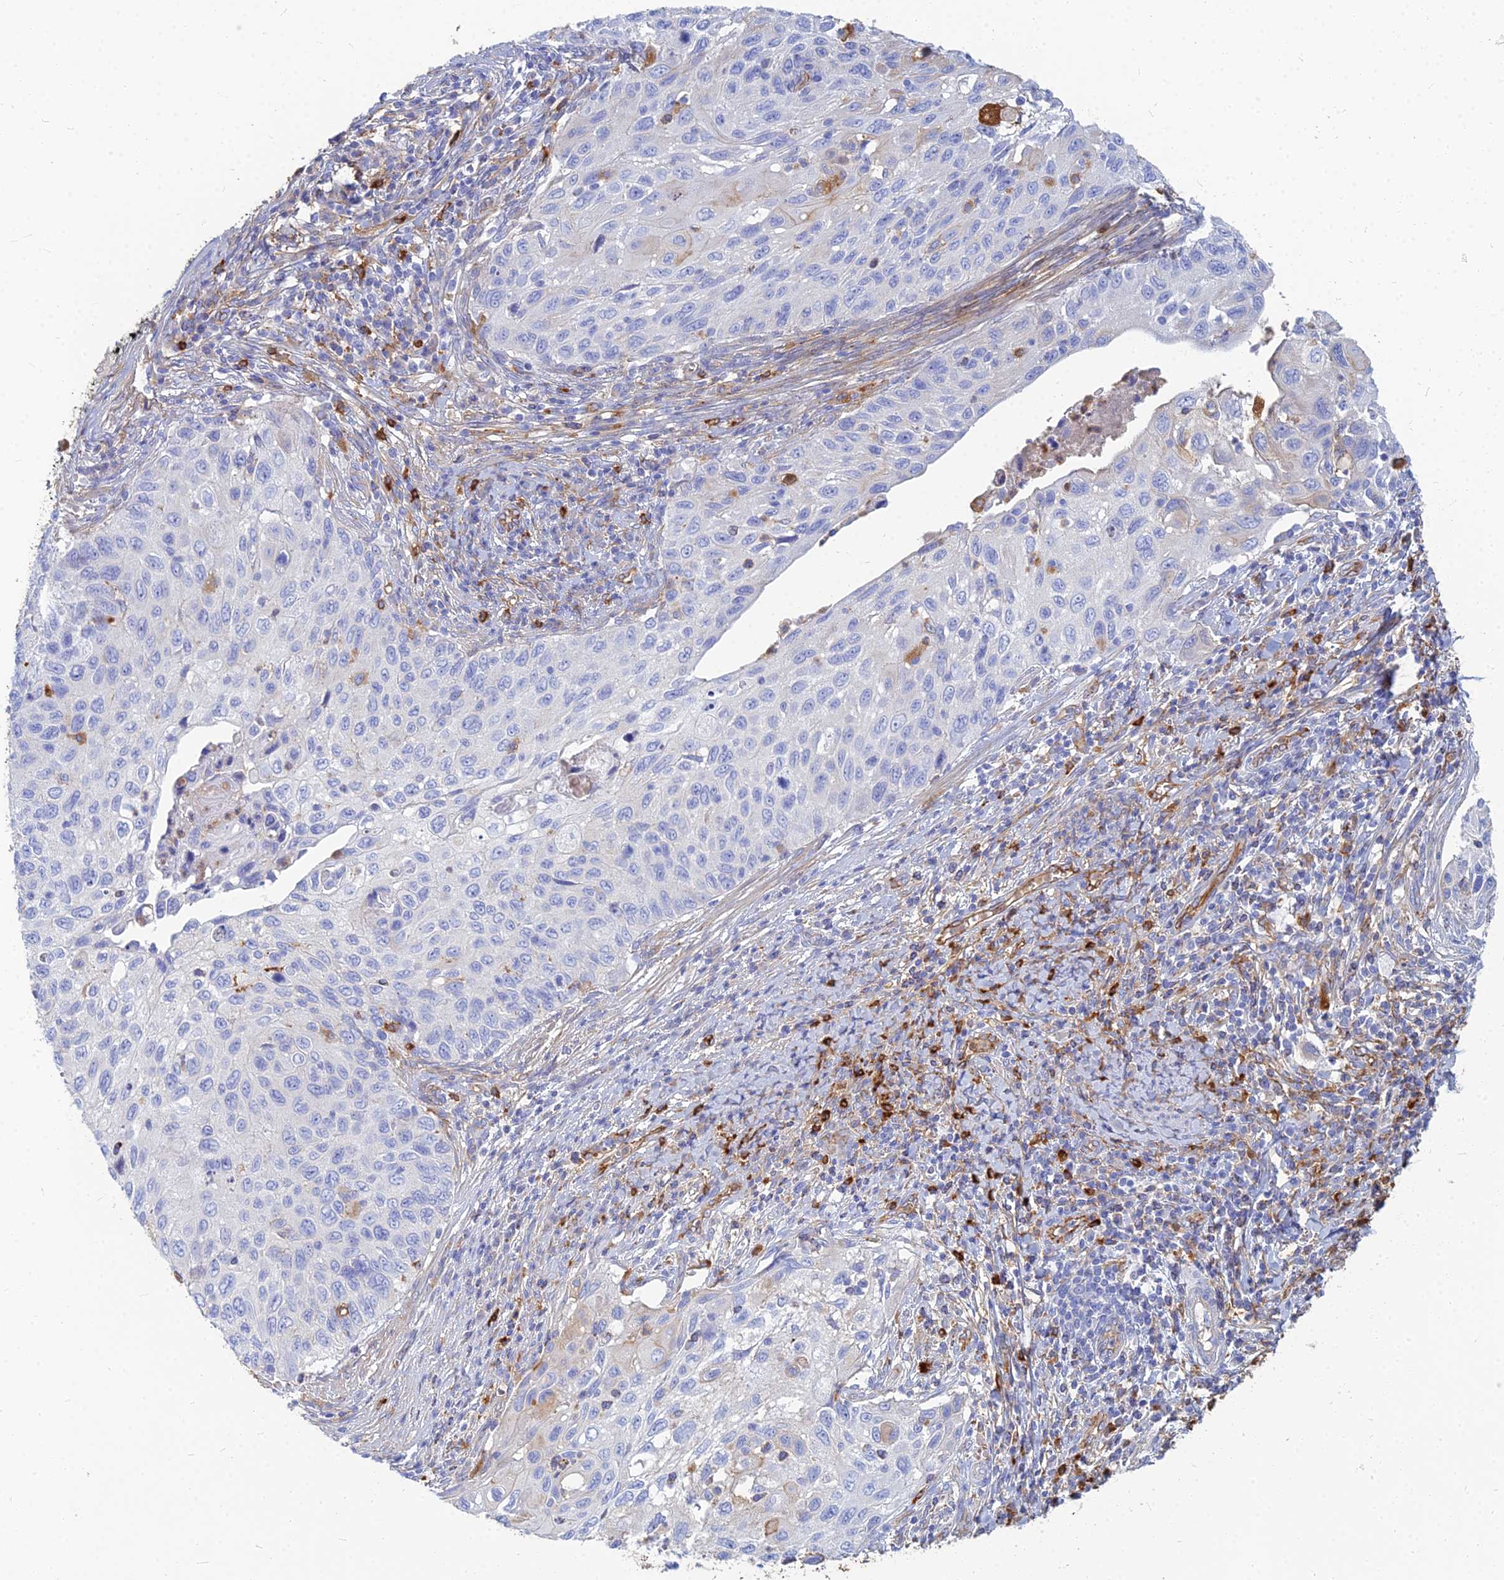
{"staining": {"intensity": "negative", "quantity": "none", "location": "none"}, "tissue": "cervical cancer", "cell_type": "Tumor cells", "image_type": "cancer", "snomed": [{"axis": "morphology", "description": "Squamous cell carcinoma, NOS"}, {"axis": "topography", "description": "Cervix"}], "caption": "Image shows no protein staining in tumor cells of squamous cell carcinoma (cervical) tissue.", "gene": "VAT1", "patient": {"sex": "female", "age": 70}}